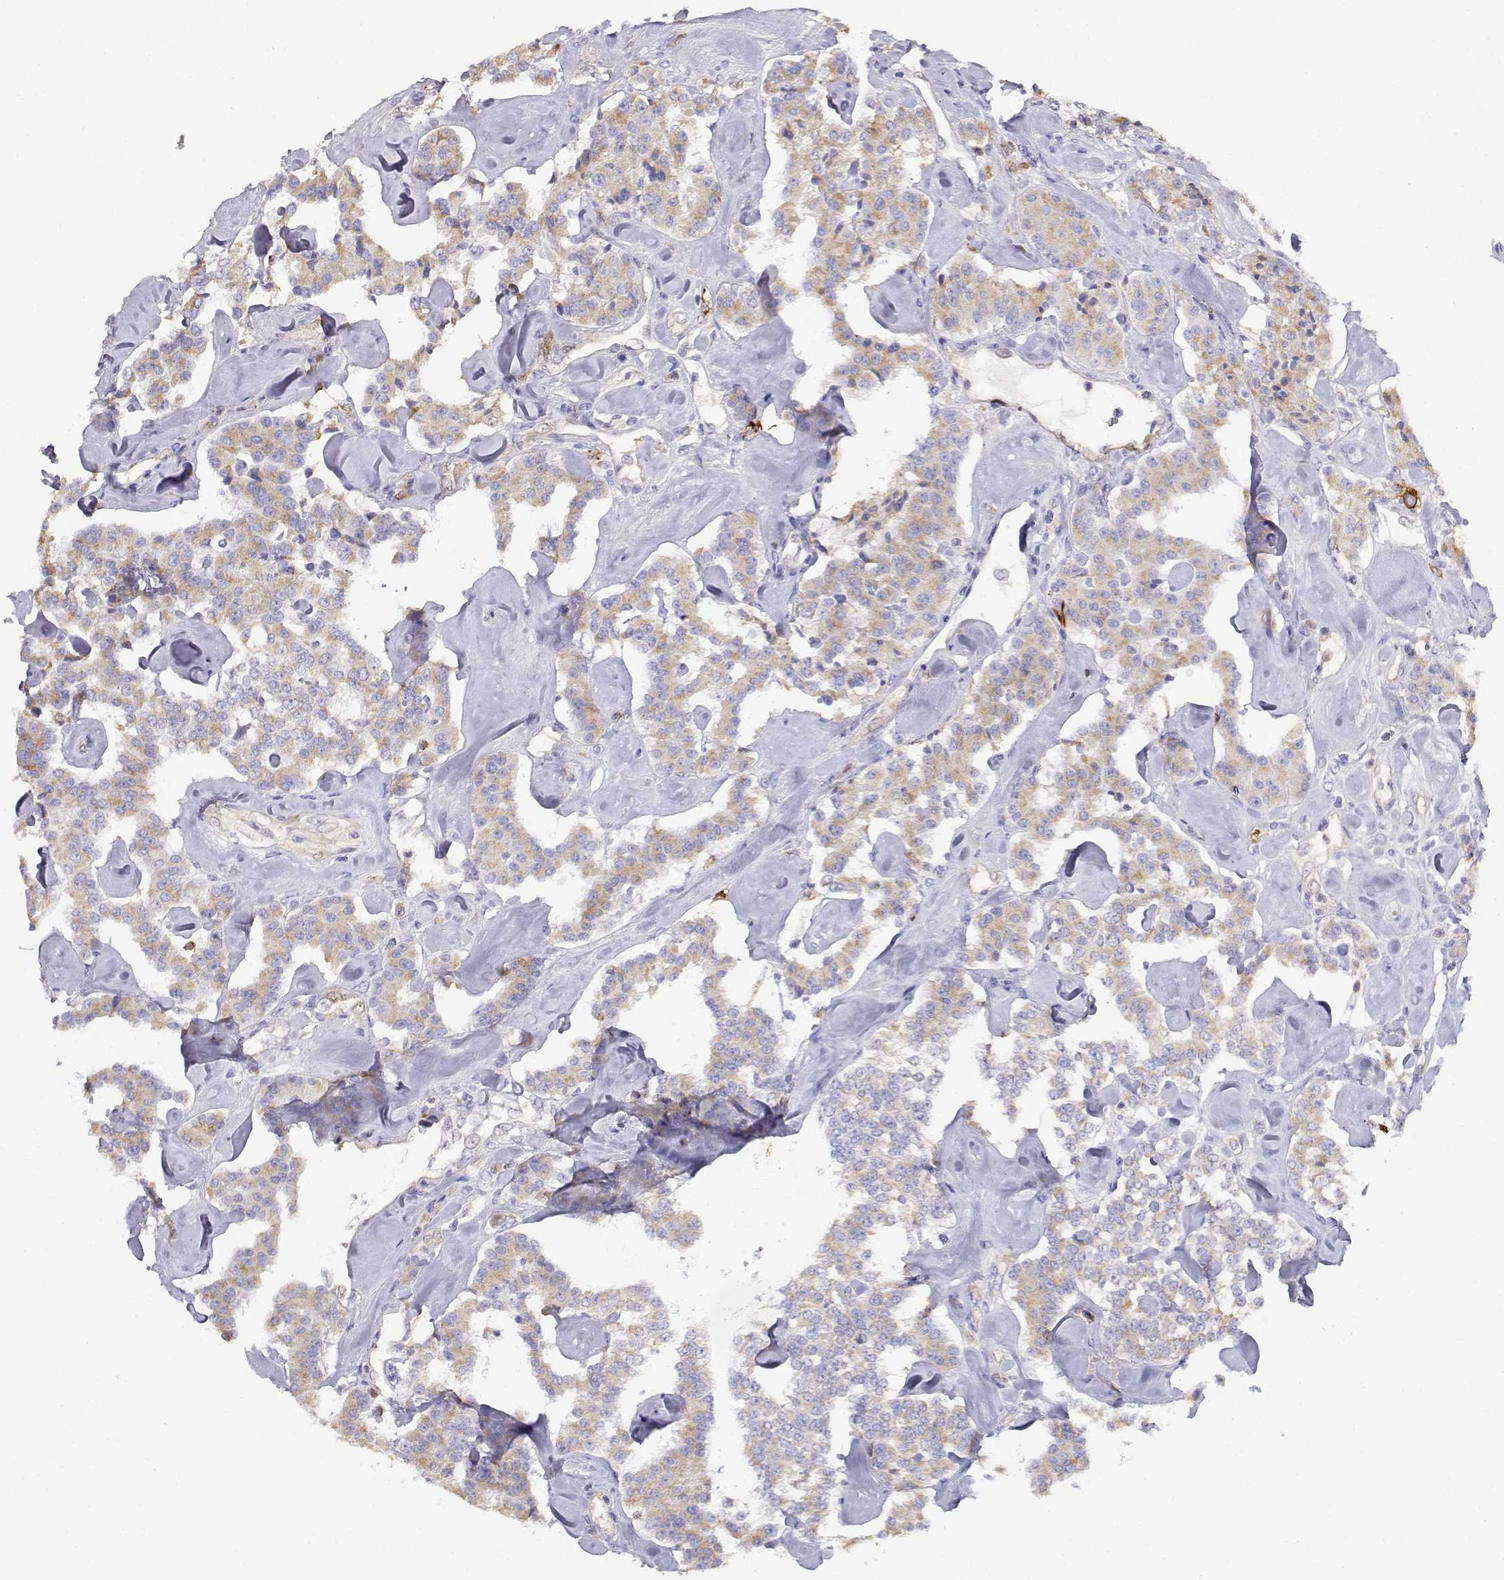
{"staining": {"intensity": "weak", "quantity": ">75%", "location": "cytoplasmic/membranous"}, "tissue": "carcinoid", "cell_type": "Tumor cells", "image_type": "cancer", "snomed": [{"axis": "morphology", "description": "Carcinoid, malignant, NOS"}, {"axis": "topography", "description": "Pancreas"}], "caption": "Protein expression analysis of carcinoid displays weak cytoplasmic/membranous expression in approximately >75% of tumor cells. (DAB (3,3'-diaminobenzidine) = brown stain, brightfield microscopy at high magnification).", "gene": "ADA", "patient": {"sex": "male", "age": 41}}